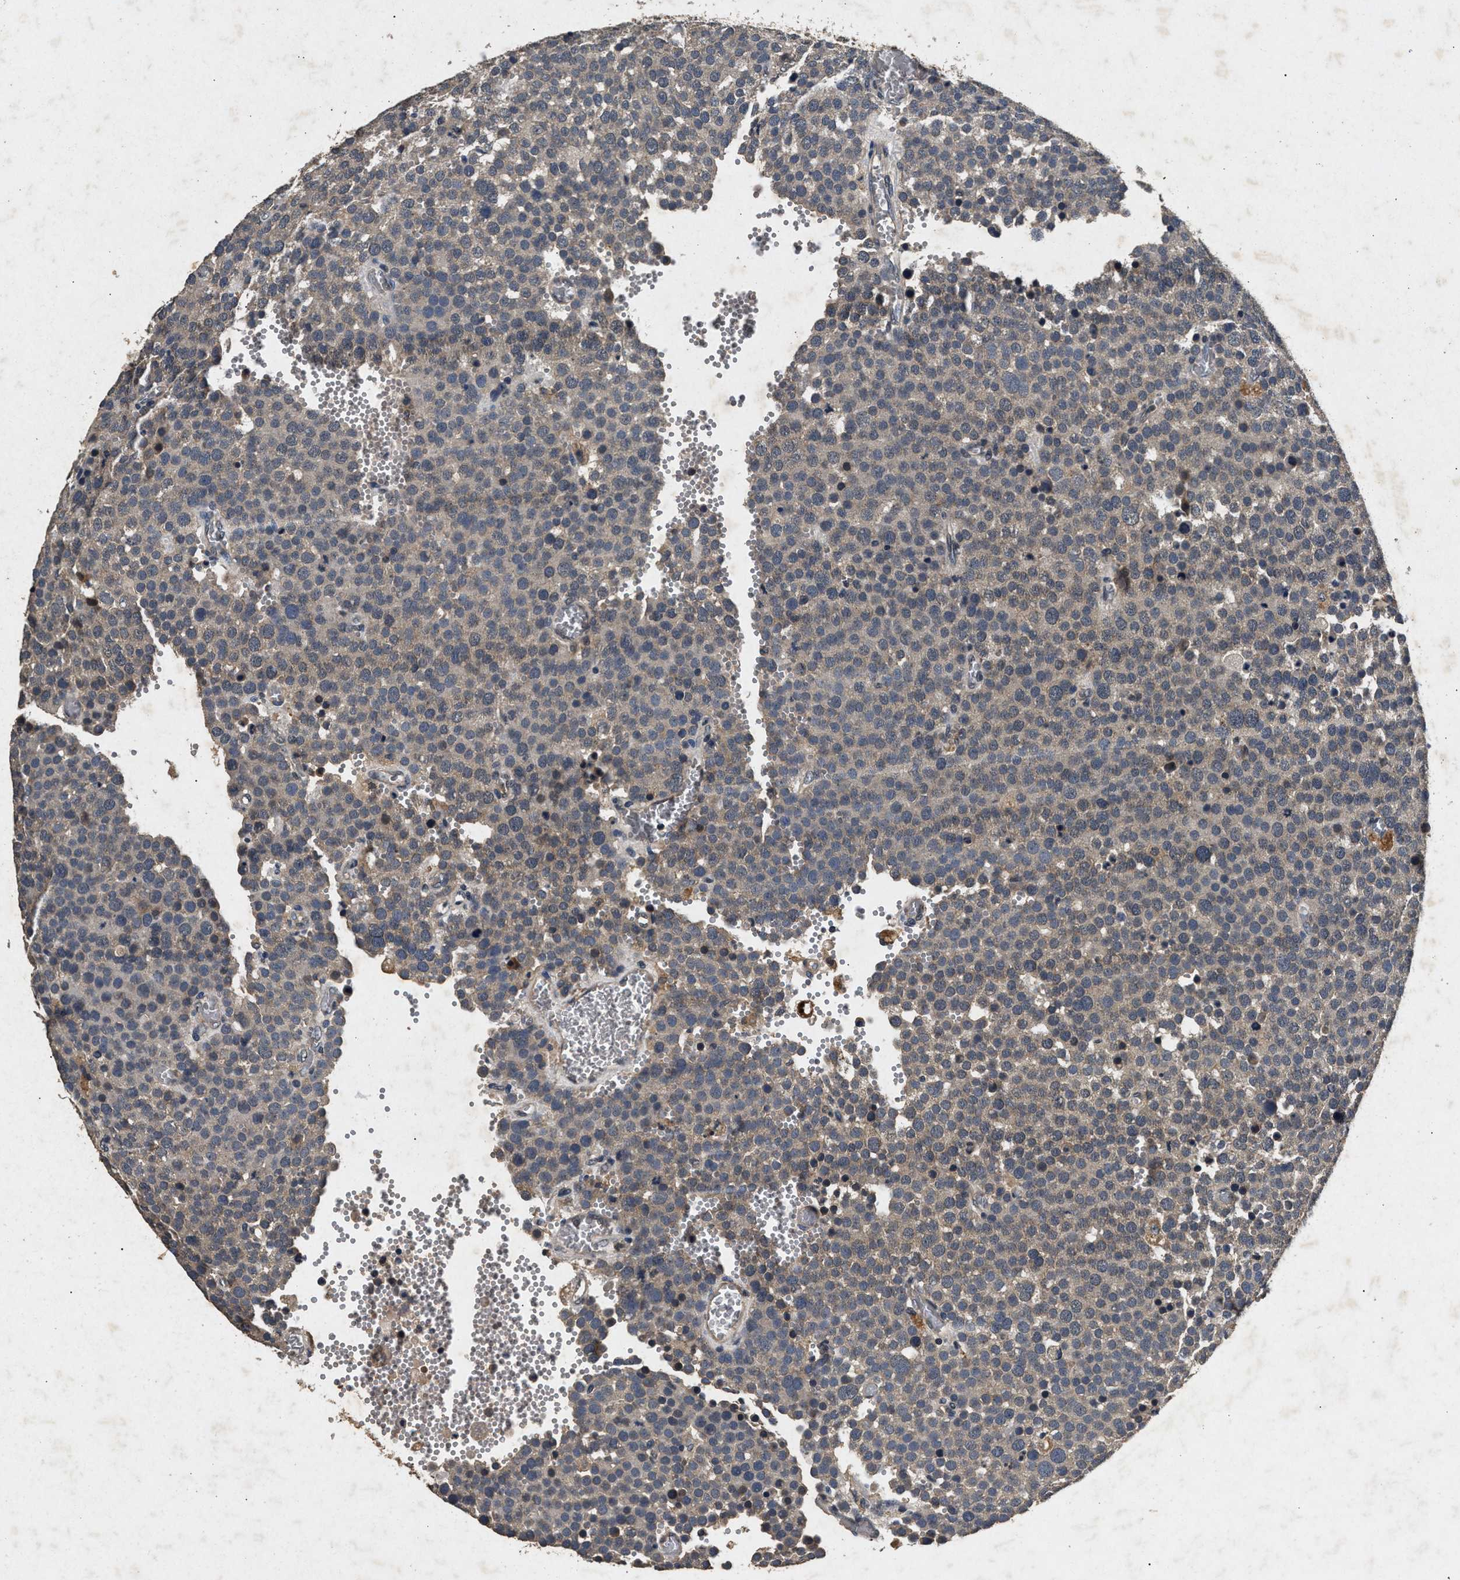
{"staining": {"intensity": "weak", "quantity": "<25%", "location": "cytoplasmic/membranous"}, "tissue": "testis cancer", "cell_type": "Tumor cells", "image_type": "cancer", "snomed": [{"axis": "morphology", "description": "Normal tissue, NOS"}, {"axis": "morphology", "description": "Seminoma, NOS"}, {"axis": "topography", "description": "Testis"}], "caption": "Immunohistochemical staining of human testis seminoma displays no significant positivity in tumor cells.", "gene": "PPP1CC", "patient": {"sex": "male", "age": 71}}